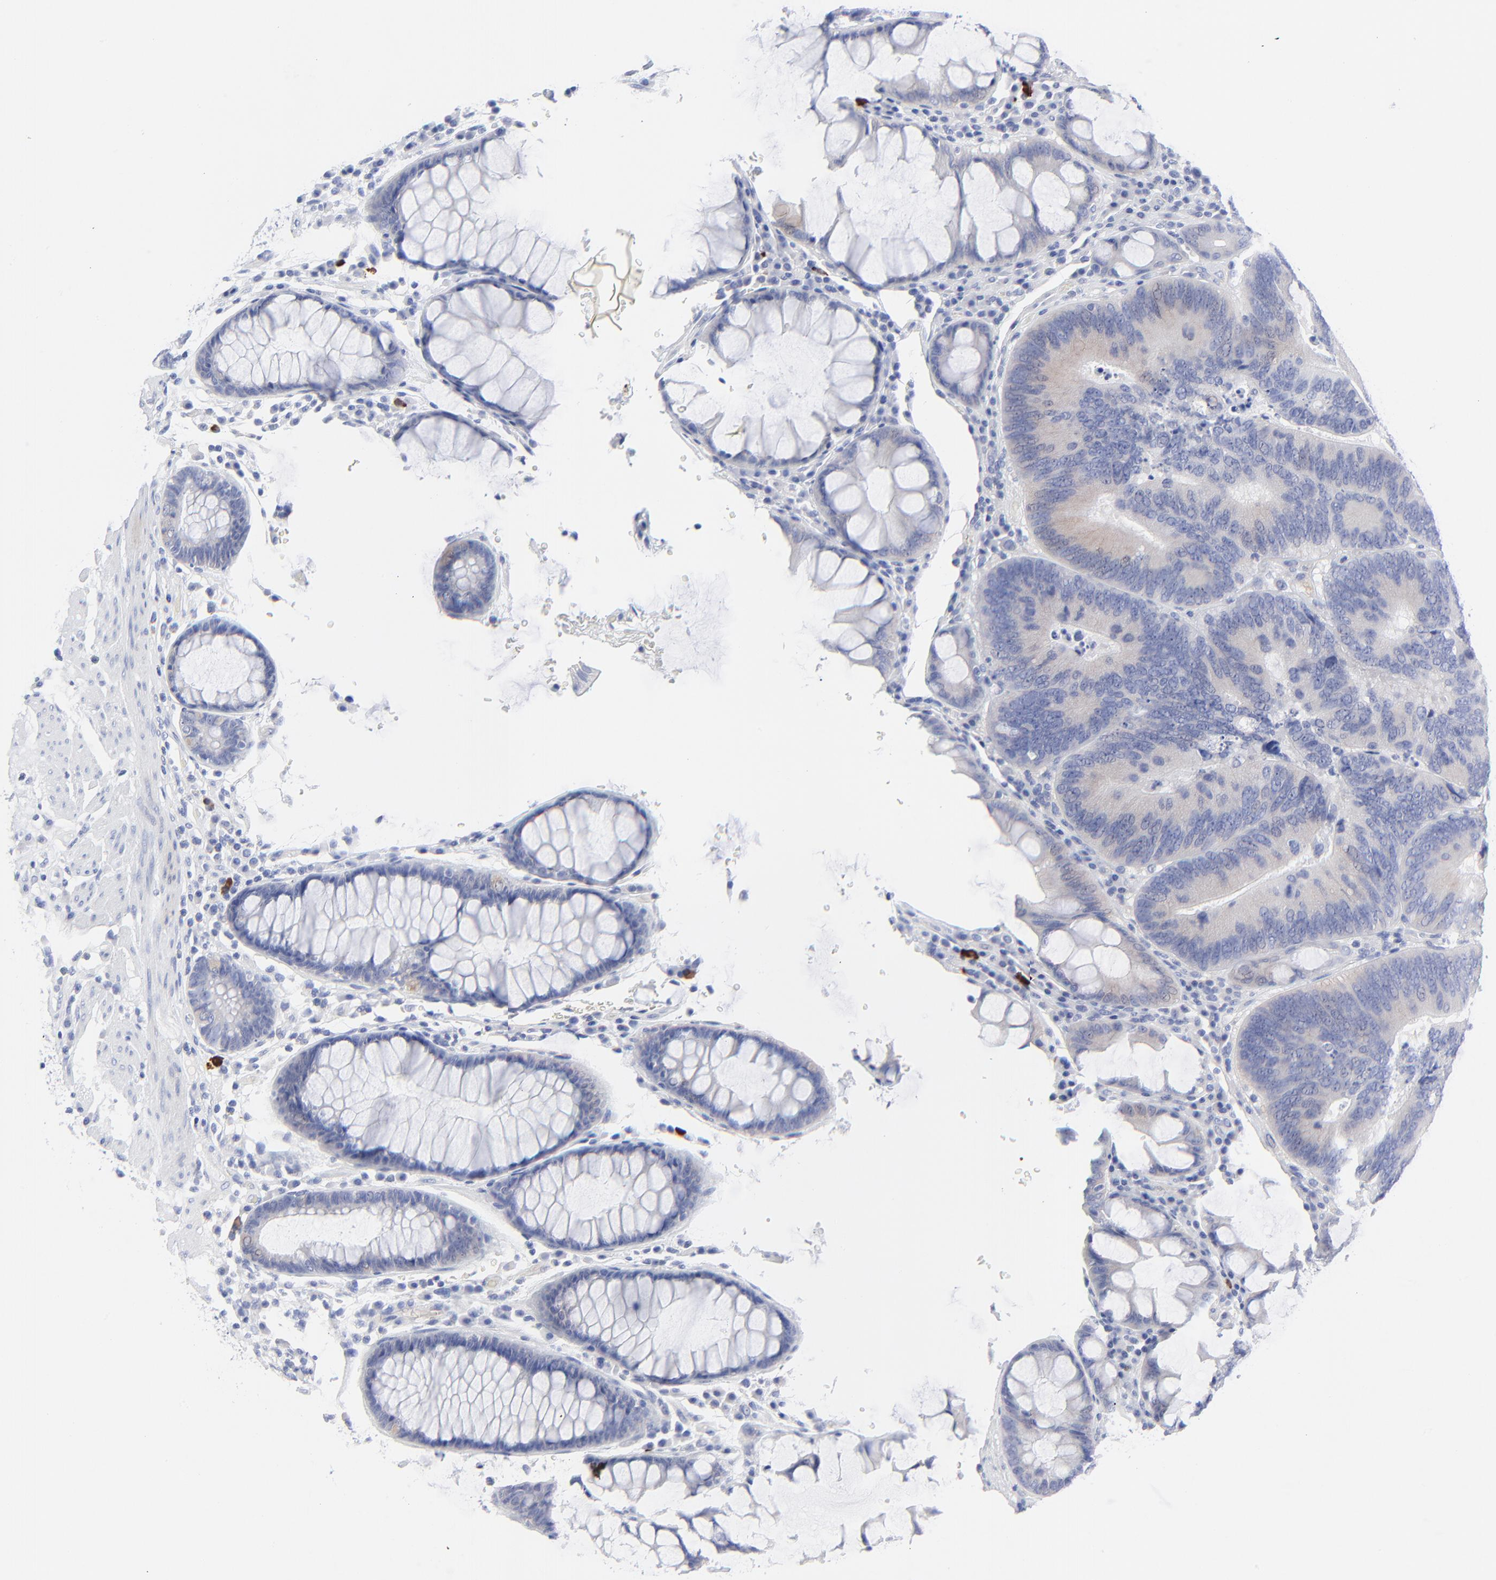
{"staining": {"intensity": "weak", "quantity": "25%-75%", "location": "cytoplasmic/membranous"}, "tissue": "colorectal cancer", "cell_type": "Tumor cells", "image_type": "cancer", "snomed": [{"axis": "morphology", "description": "Normal tissue, NOS"}, {"axis": "morphology", "description": "Adenocarcinoma, NOS"}, {"axis": "topography", "description": "Colon"}], "caption": "The image displays staining of colorectal cancer, revealing weak cytoplasmic/membranous protein staining (brown color) within tumor cells.", "gene": "PSD3", "patient": {"sex": "female", "age": 78}}